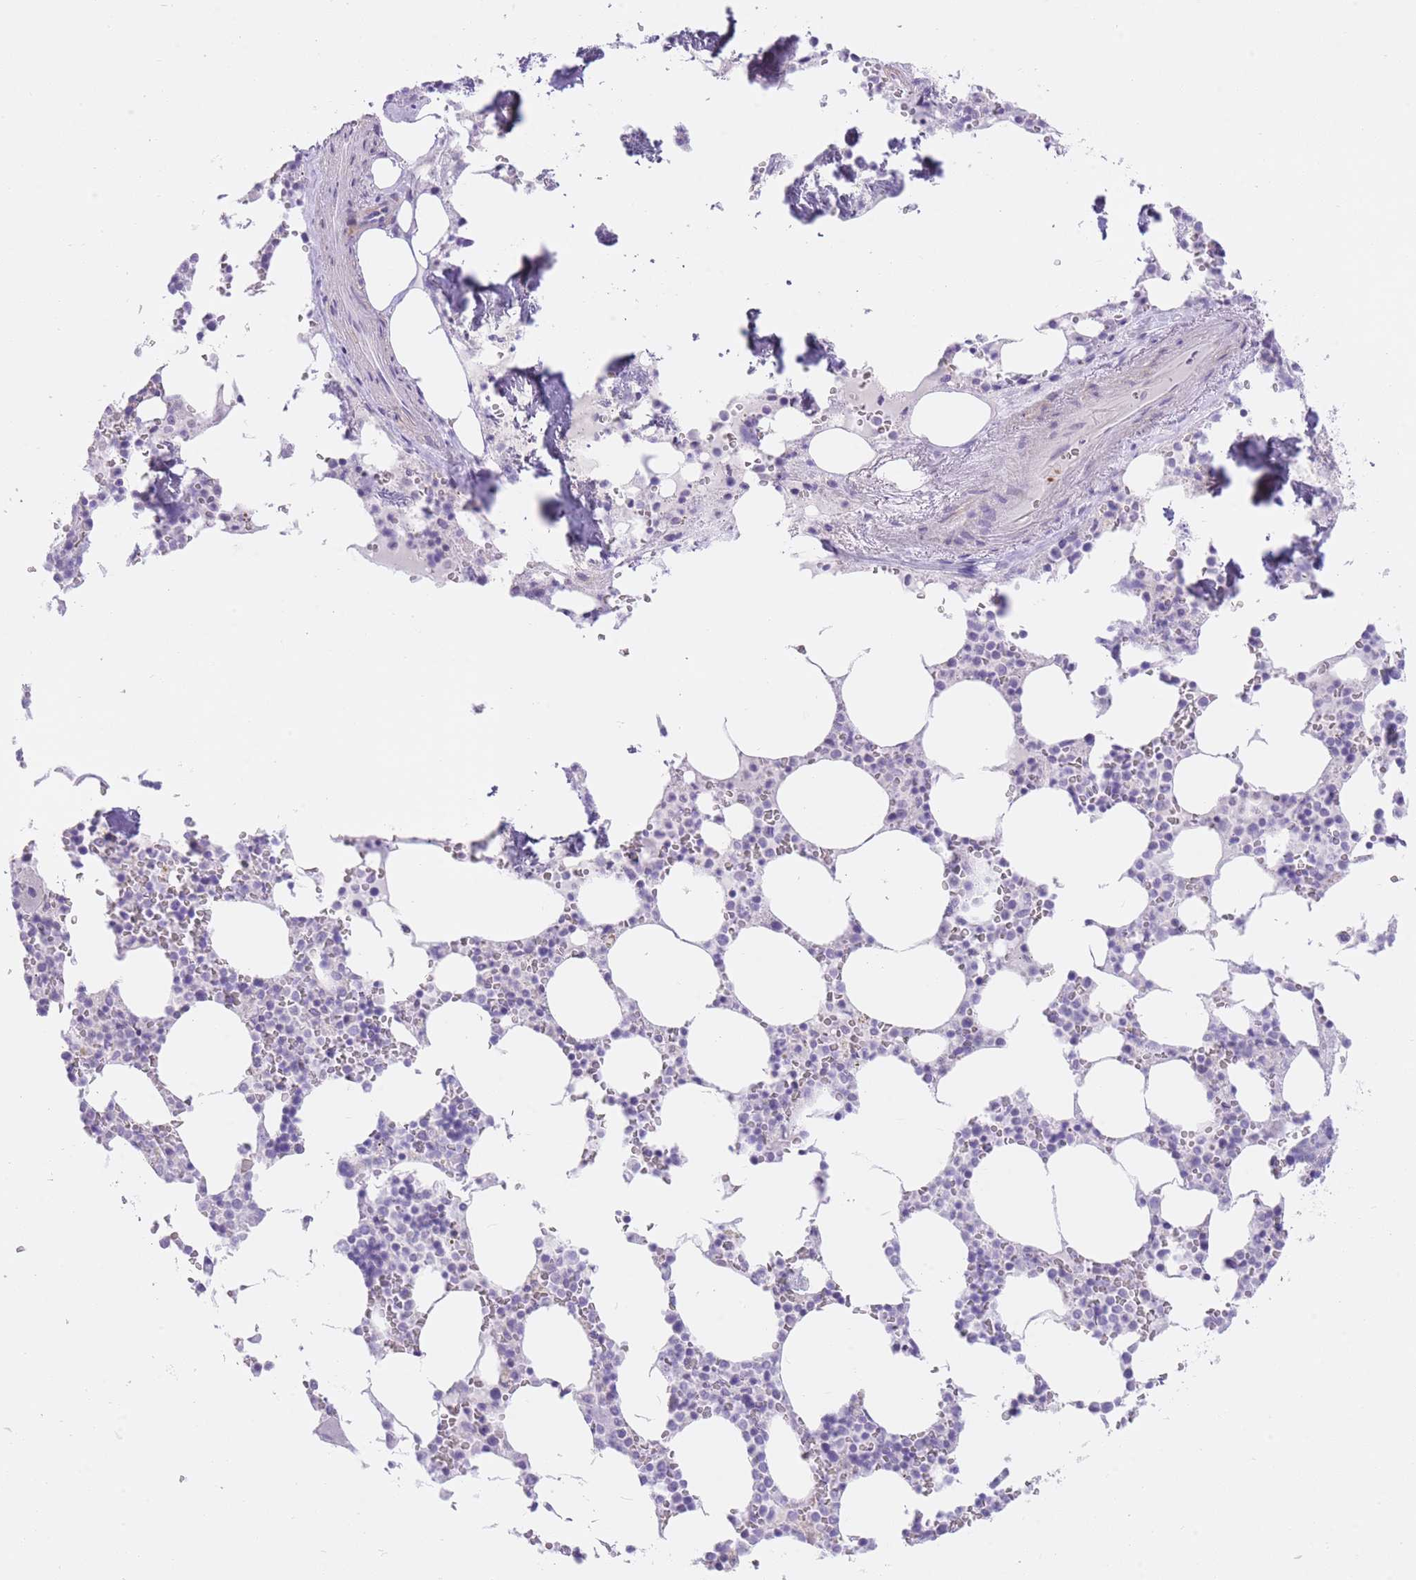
{"staining": {"intensity": "negative", "quantity": "none", "location": "none"}, "tissue": "bone marrow", "cell_type": "Hematopoietic cells", "image_type": "normal", "snomed": [{"axis": "morphology", "description": "Normal tissue, NOS"}, {"axis": "topography", "description": "Bone marrow"}], "caption": "IHC image of normal human bone marrow stained for a protein (brown), which shows no positivity in hematopoietic cells.", "gene": "OR11H12", "patient": {"sex": "male", "age": 64}}